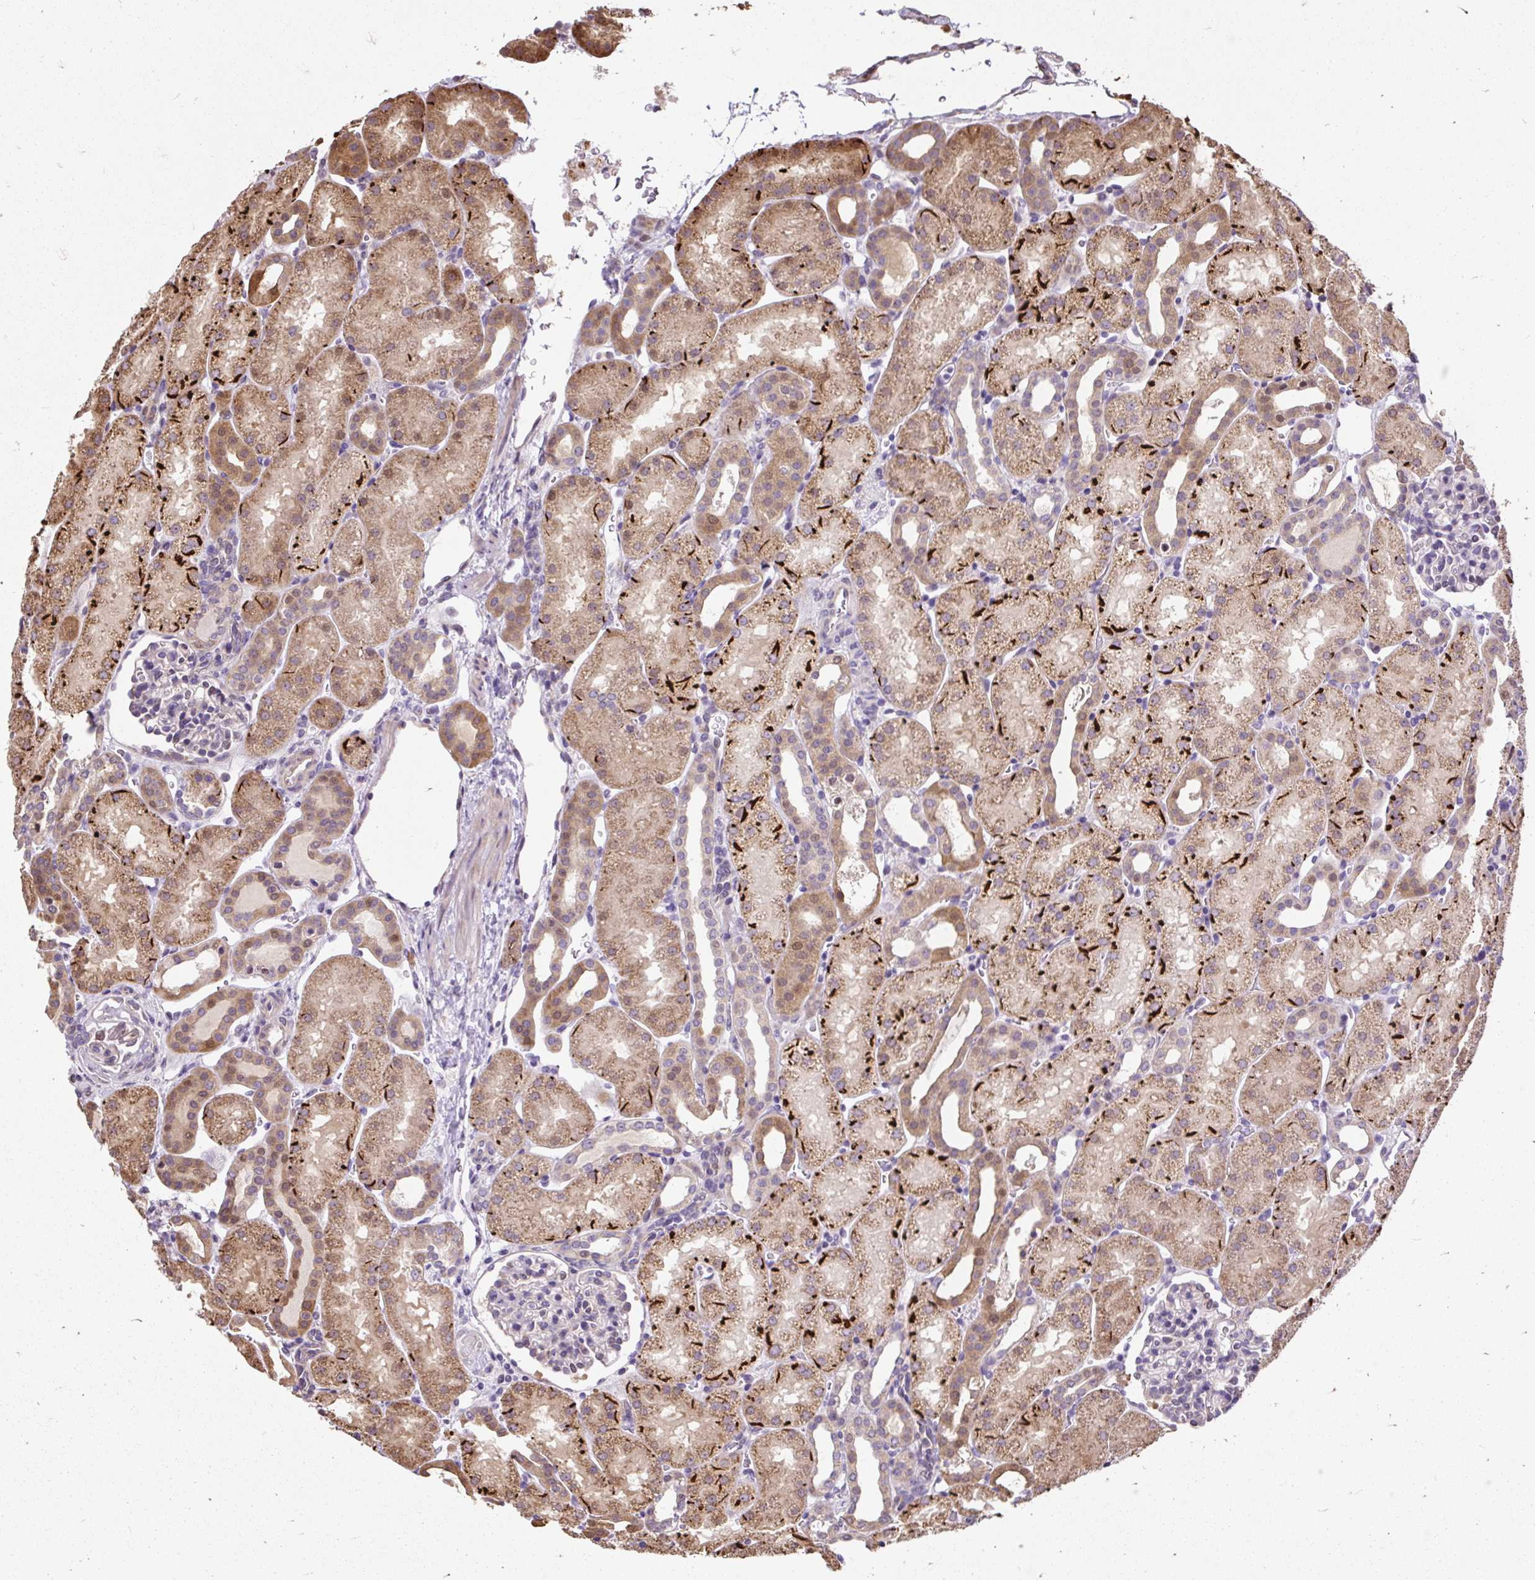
{"staining": {"intensity": "negative", "quantity": "none", "location": "none"}, "tissue": "kidney", "cell_type": "Cells in glomeruli", "image_type": "normal", "snomed": [{"axis": "morphology", "description": "Normal tissue, NOS"}, {"axis": "topography", "description": "Kidney"}], "caption": "The histopathology image demonstrates no significant expression in cells in glomeruli of kidney.", "gene": "PUS7L", "patient": {"sex": "male", "age": 2}}